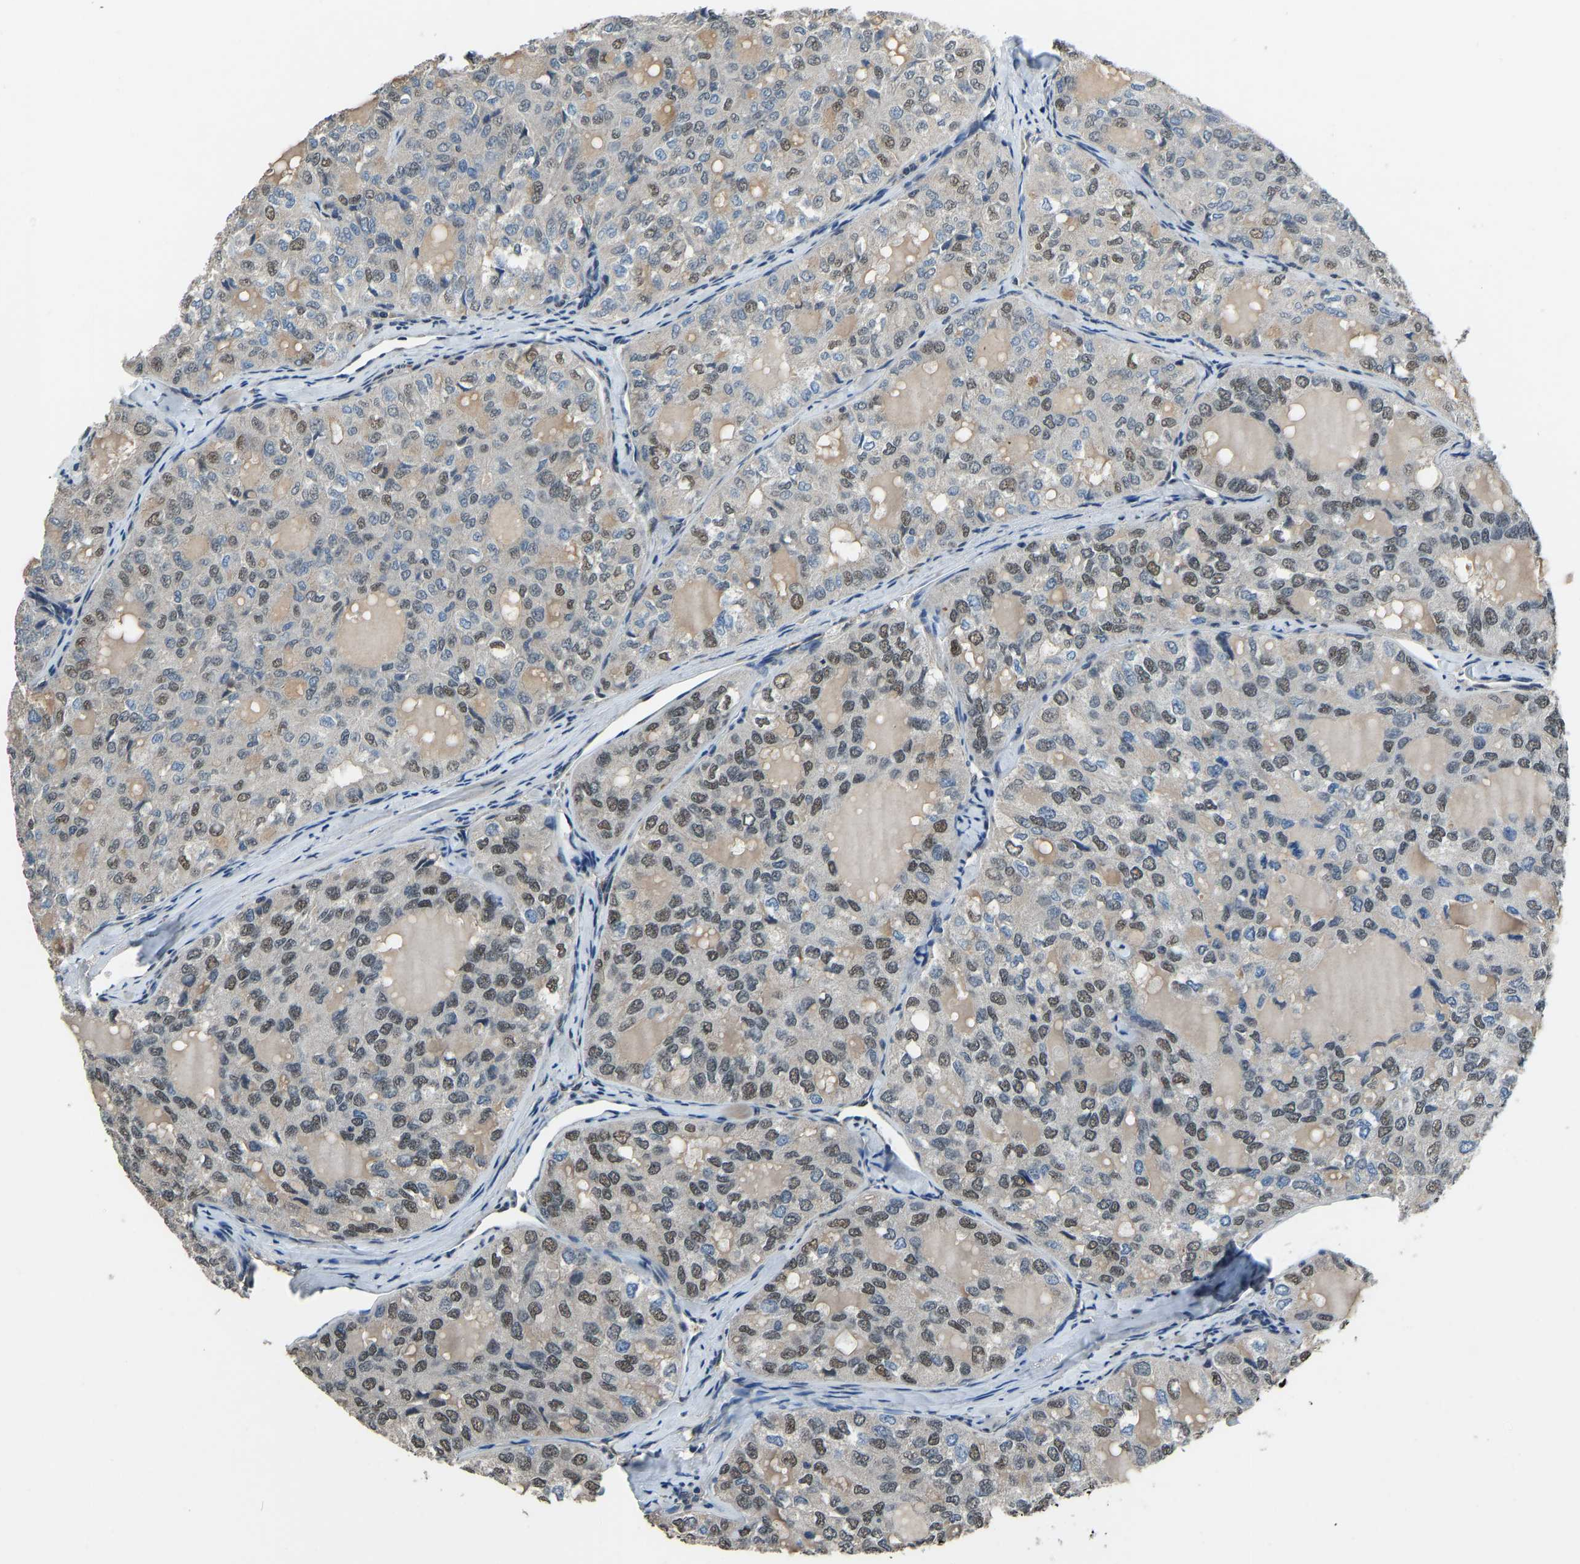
{"staining": {"intensity": "moderate", "quantity": "25%-75%", "location": "nuclear"}, "tissue": "thyroid cancer", "cell_type": "Tumor cells", "image_type": "cancer", "snomed": [{"axis": "morphology", "description": "Follicular adenoma carcinoma, NOS"}, {"axis": "topography", "description": "Thyroid gland"}], "caption": "Immunohistochemical staining of human thyroid cancer (follicular adenoma carcinoma) reveals medium levels of moderate nuclear expression in approximately 25%-75% of tumor cells.", "gene": "TOX4", "patient": {"sex": "male", "age": 75}}